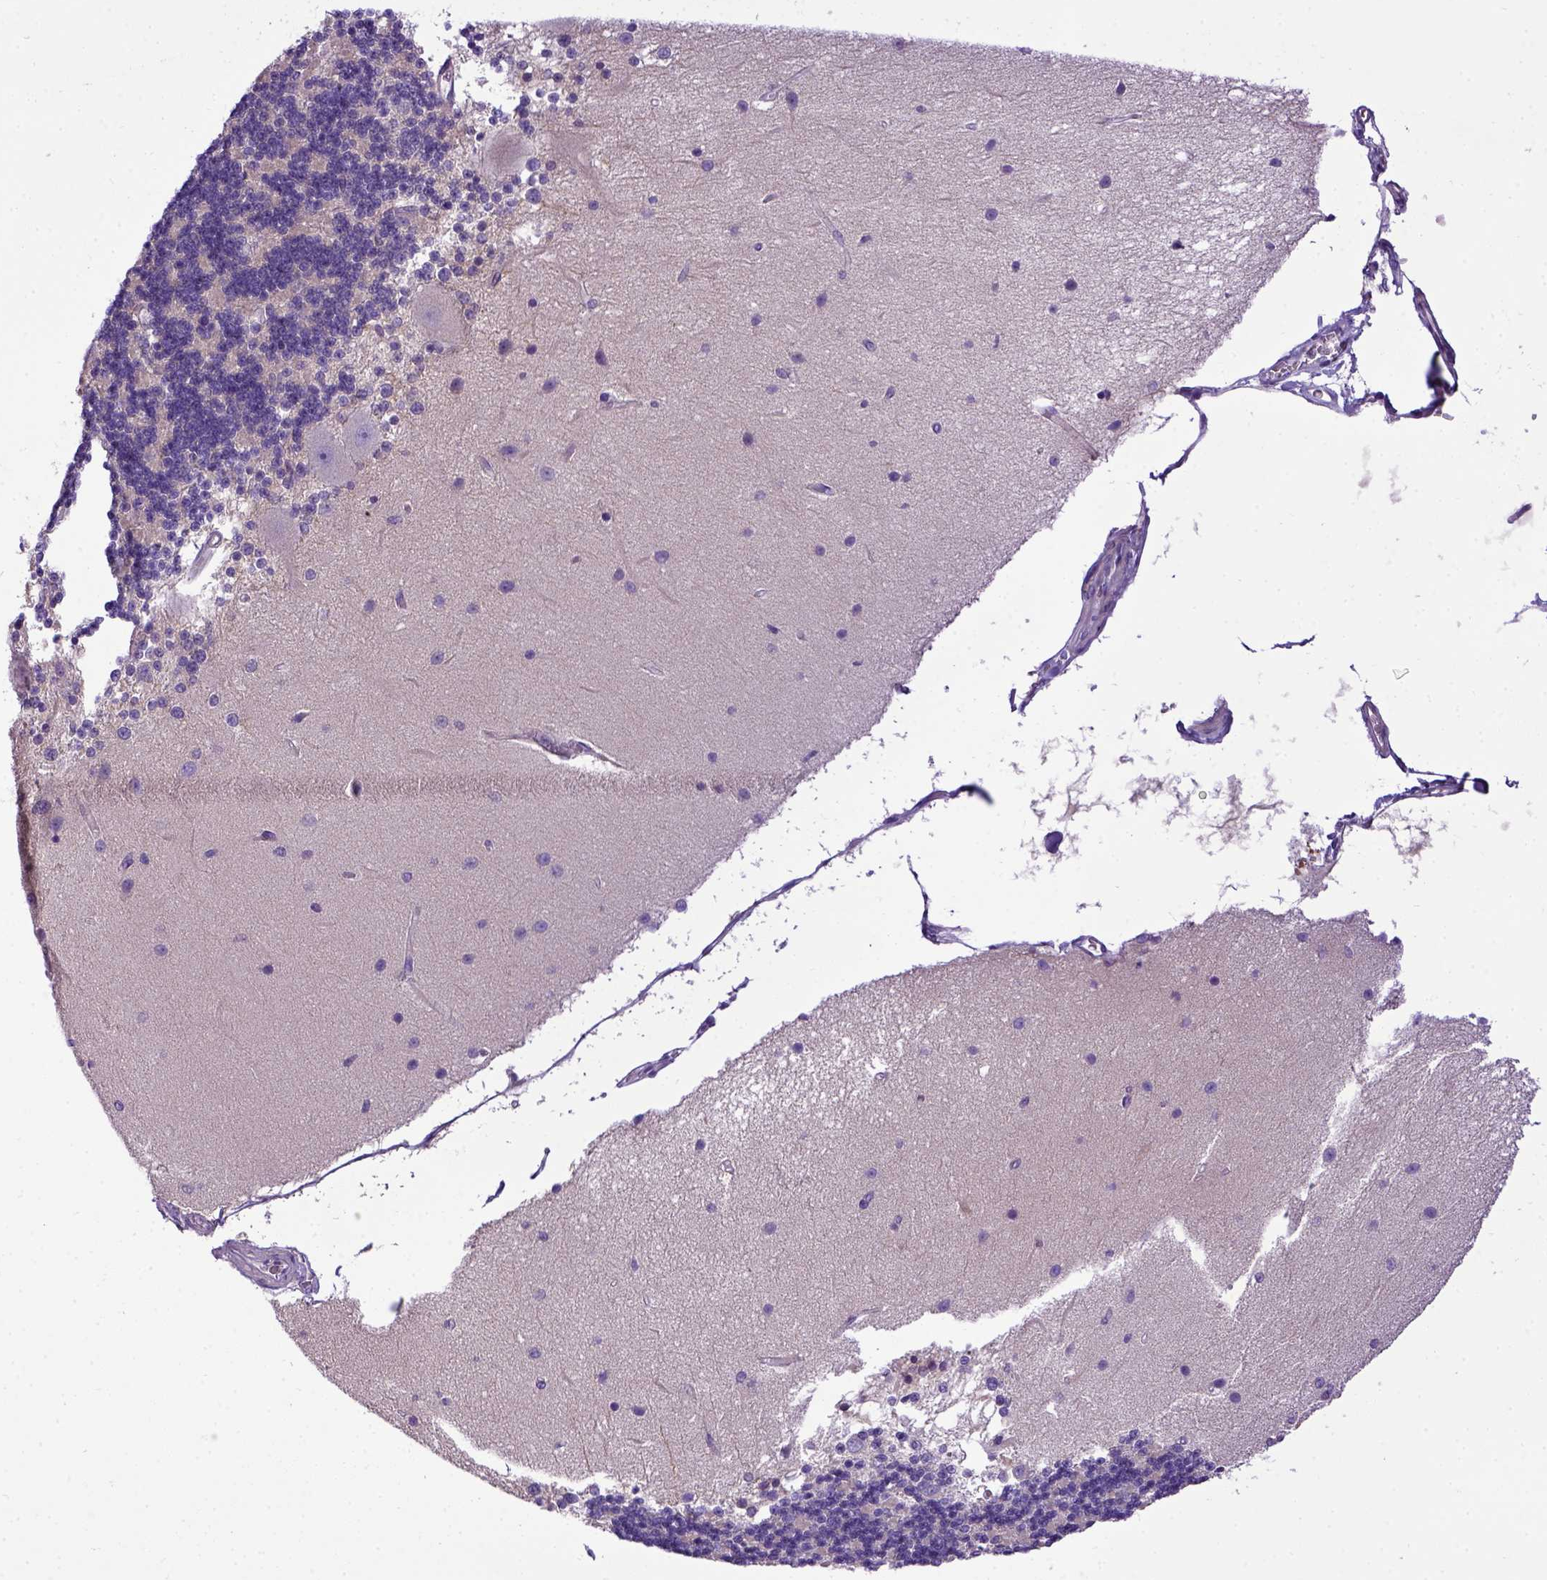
{"staining": {"intensity": "negative", "quantity": "none", "location": "none"}, "tissue": "cerebellum", "cell_type": "Cells in granular layer", "image_type": "normal", "snomed": [{"axis": "morphology", "description": "Normal tissue, NOS"}, {"axis": "topography", "description": "Cerebellum"}], "caption": "Protein analysis of benign cerebellum exhibits no significant positivity in cells in granular layer.", "gene": "ADAM12", "patient": {"sex": "female", "age": 54}}